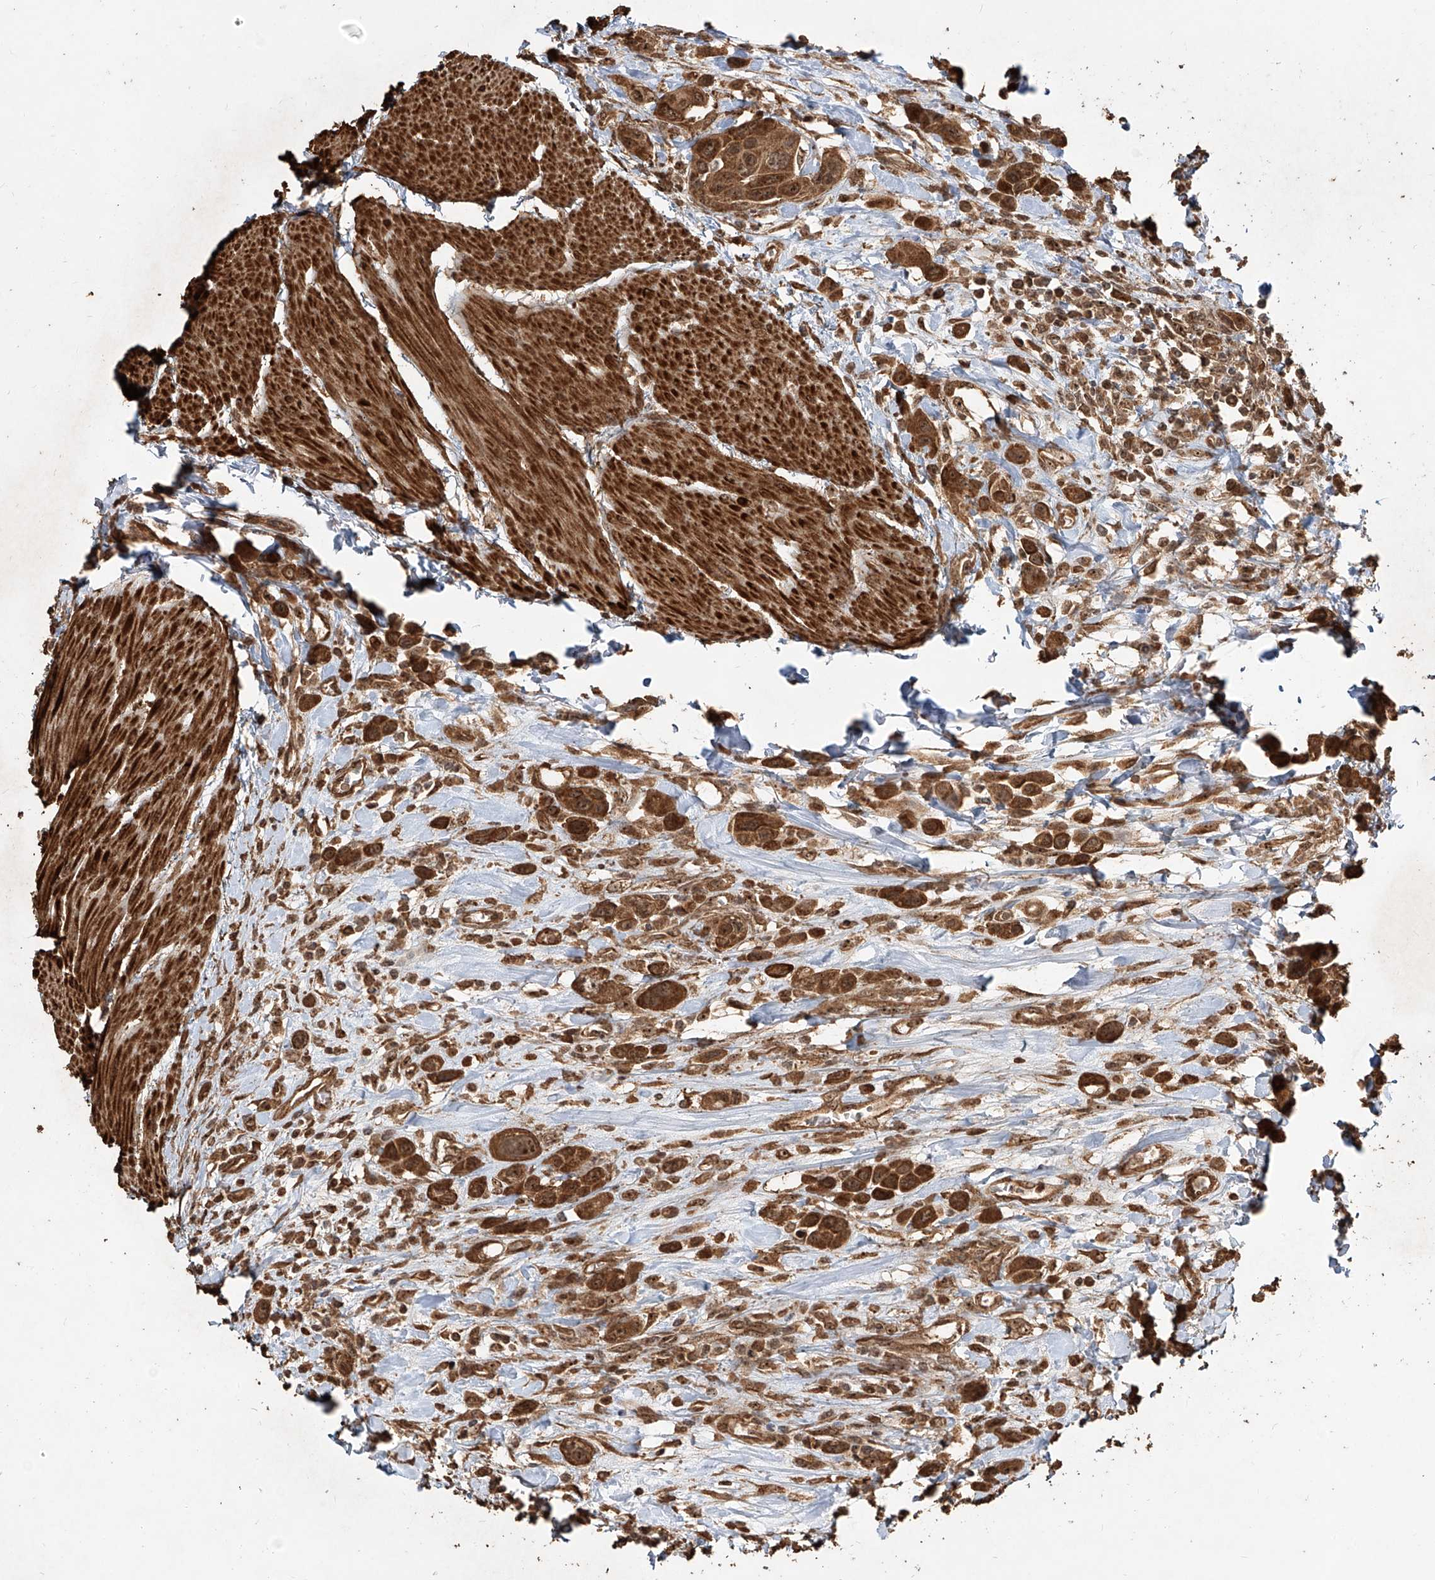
{"staining": {"intensity": "strong", "quantity": ">75%", "location": "cytoplasmic/membranous,nuclear"}, "tissue": "urothelial cancer", "cell_type": "Tumor cells", "image_type": "cancer", "snomed": [{"axis": "morphology", "description": "Urothelial carcinoma, High grade"}, {"axis": "topography", "description": "Urinary bladder"}], "caption": "Approximately >75% of tumor cells in human urothelial carcinoma (high-grade) display strong cytoplasmic/membranous and nuclear protein expression as visualized by brown immunohistochemical staining.", "gene": "ZNF660", "patient": {"sex": "male", "age": 50}}